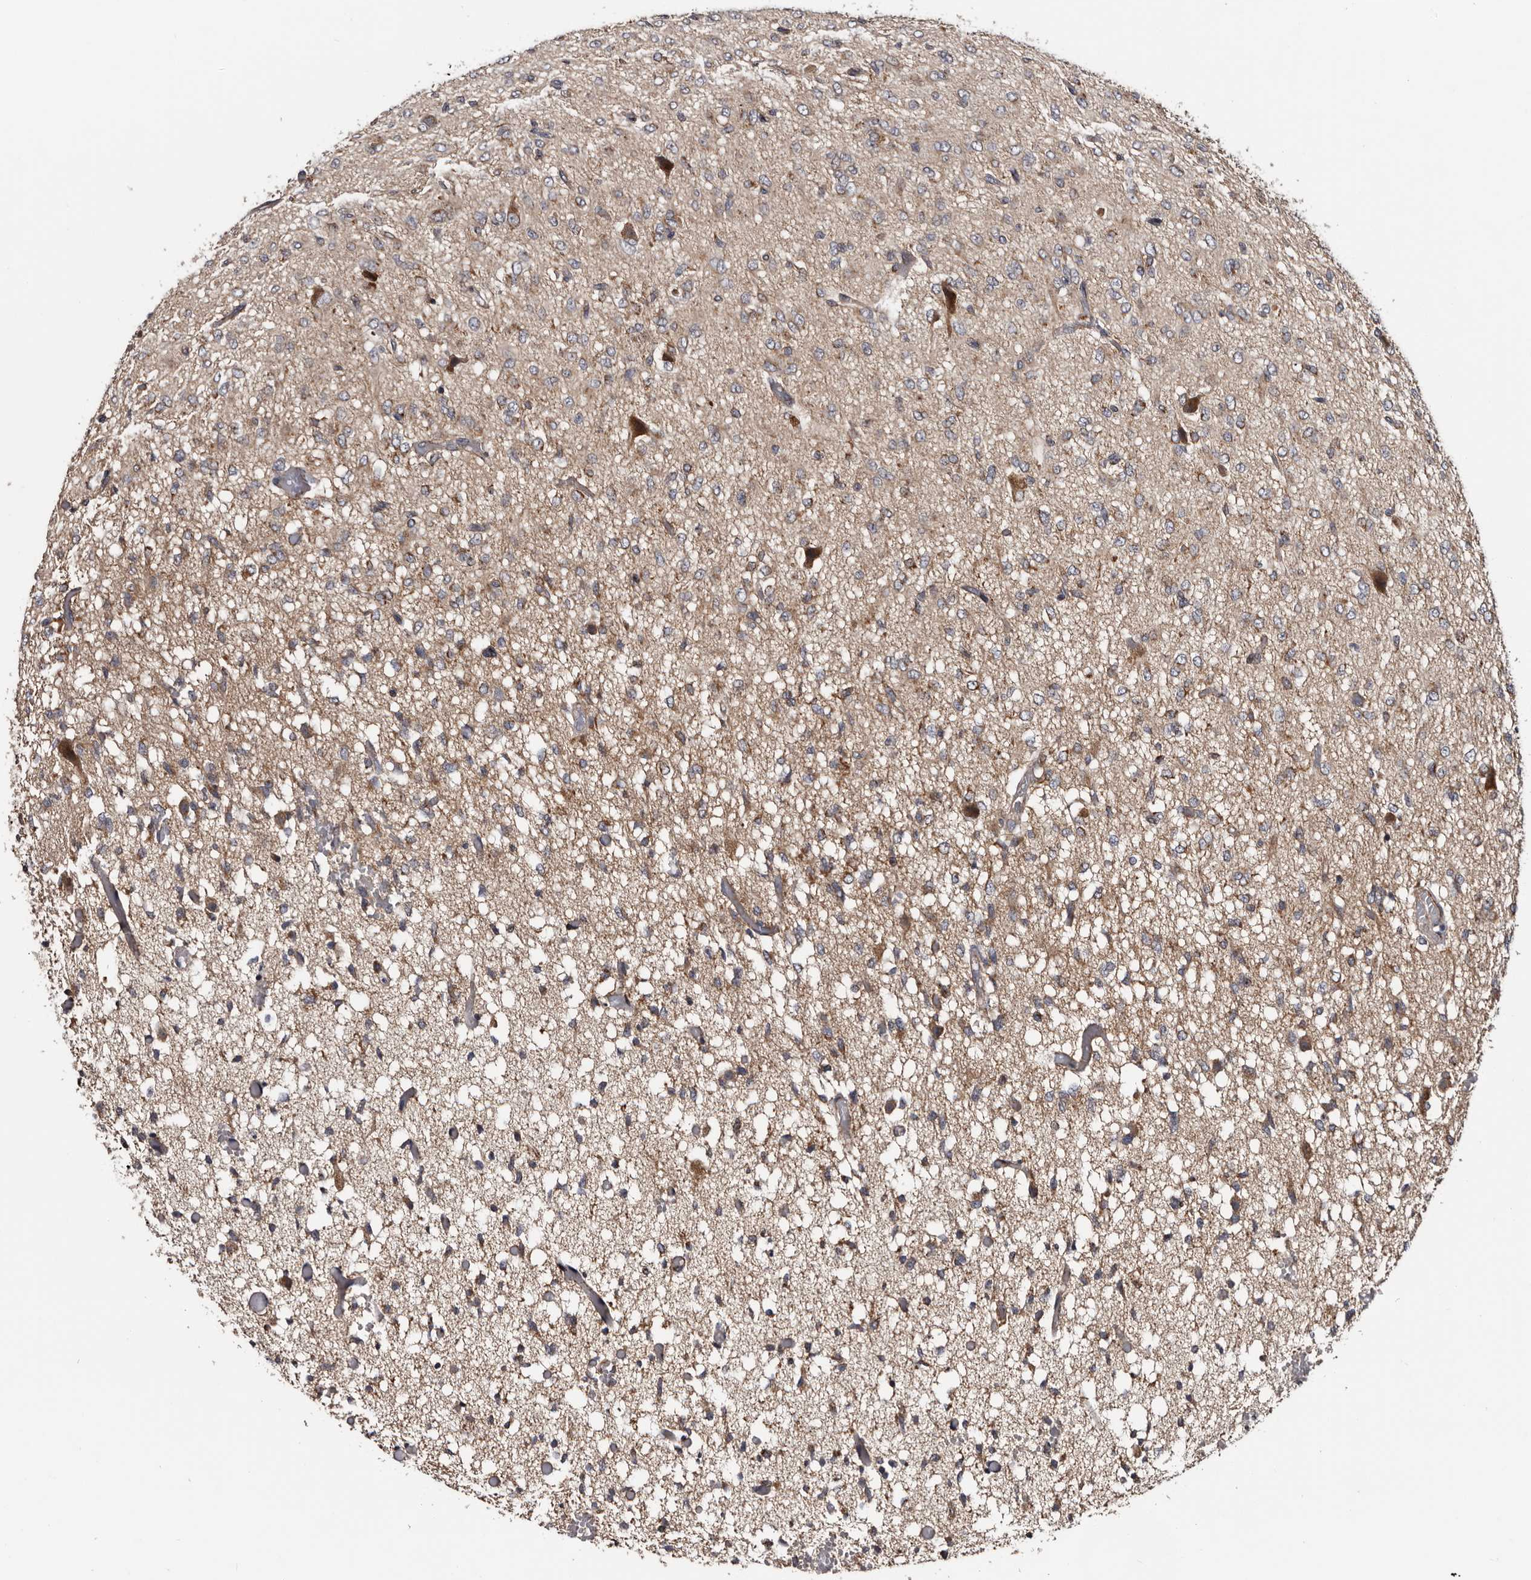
{"staining": {"intensity": "weak", "quantity": "<25%", "location": "cytoplasmic/membranous"}, "tissue": "glioma", "cell_type": "Tumor cells", "image_type": "cancer", "snomed": [{"axis": "morphology", "description": "Glioma, malignant, High grade"}, {"axis": "topography", "description": "Brain"}], "caption": "Glioma was stained to show a protein in brown. There is no significant staining in tumor cells.", "gene": "ARMCX2", "patient": {"sex": "female", "age": 59}}